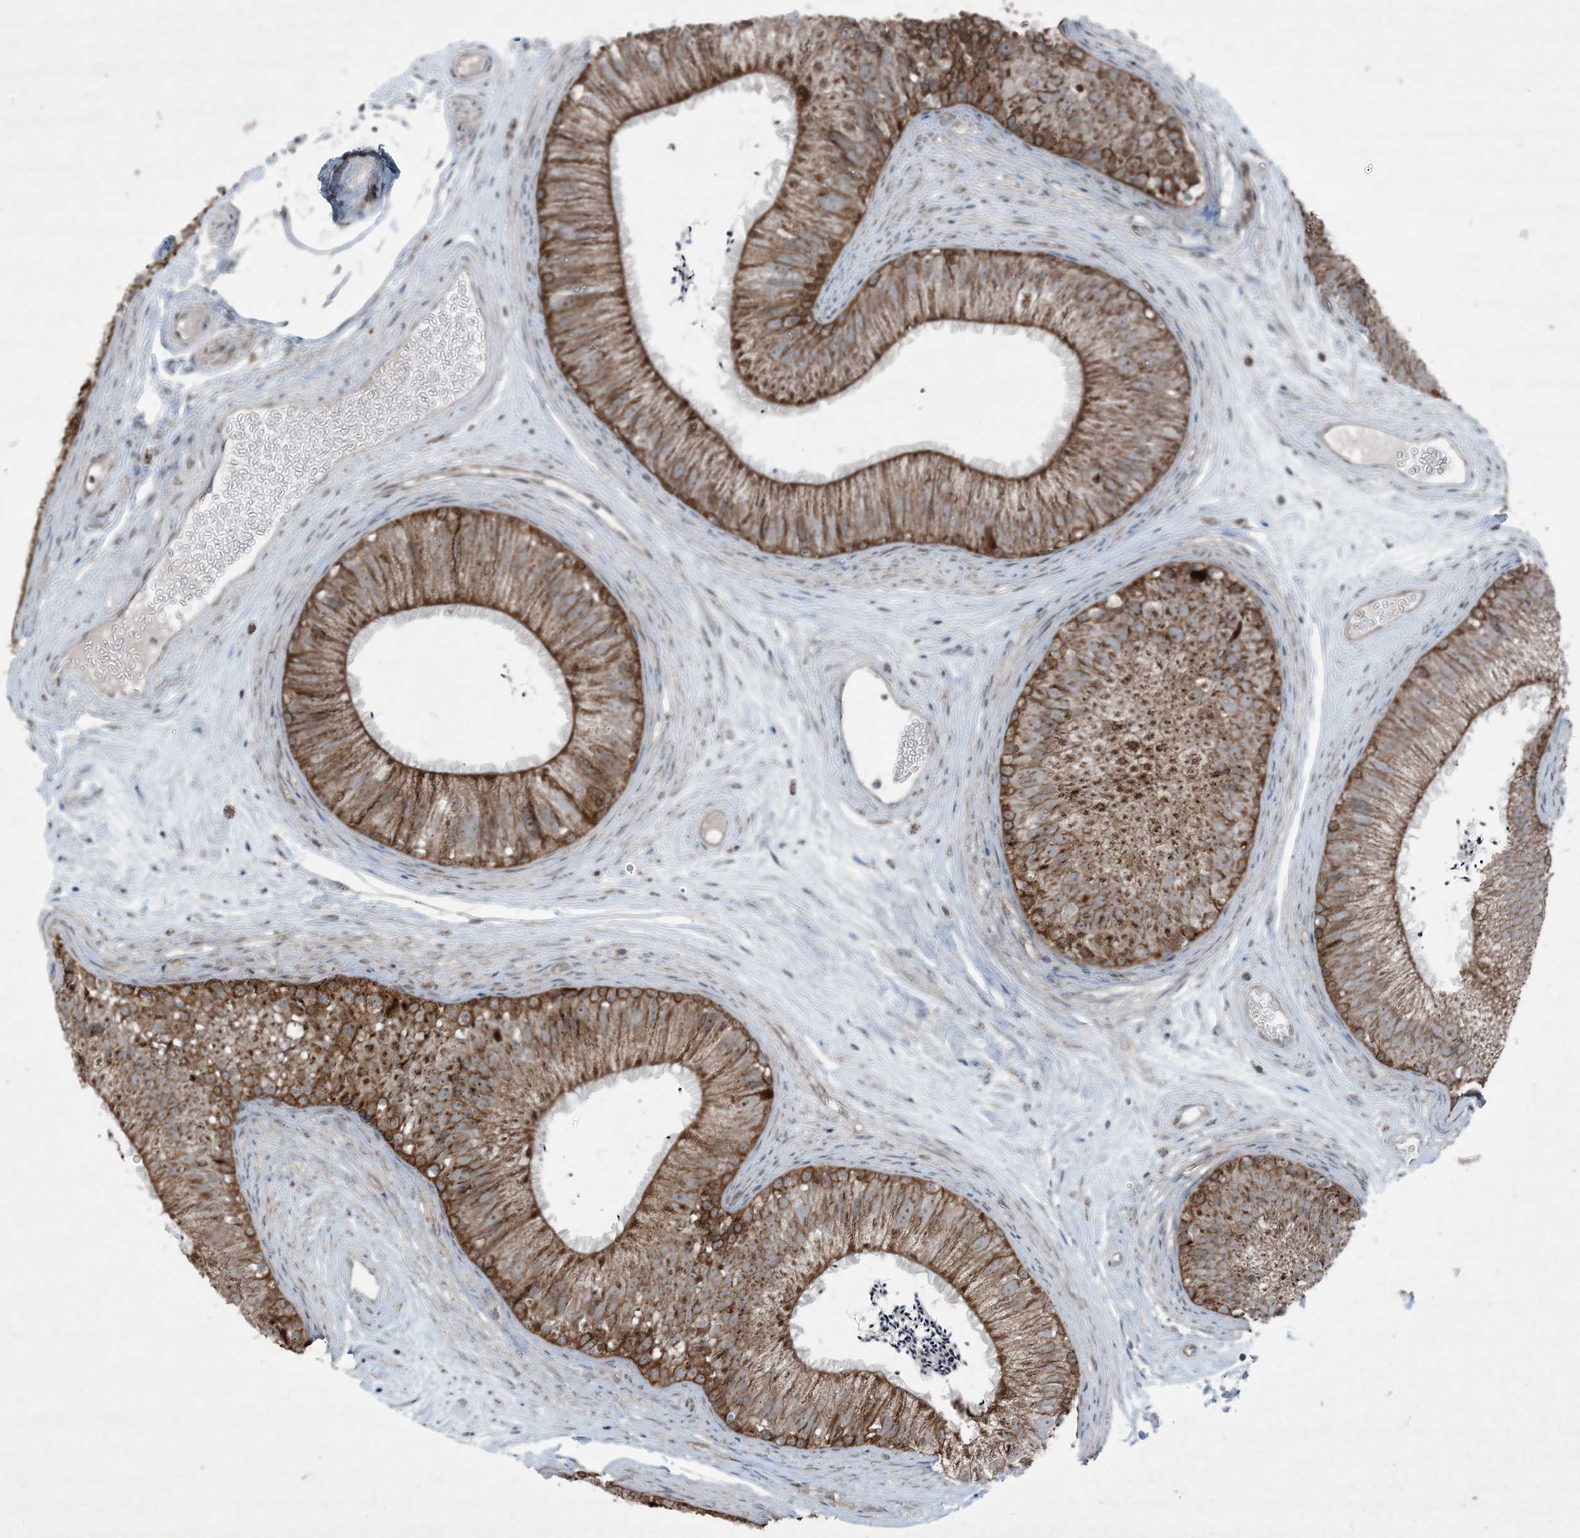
{"staining": {"intensity": "strong", "quantity": "25%-75%", "location": "cytoplasmic/membranous"}, "tissue": "epididymis", "cell_type": "Glandular cells", "image_type": "normal", "snomed": [{"axis": "morphology", "description": "Normal tissue, NOS"}, {"axis": "topography", "description": "Epididymis"}], "caption": "Immunohistochemical staining of unremarkable epididymis demonstrates strong cytoplasmic/membranous protein expression in approximately 25%-75% of glandular cells.", "gene": "PC", "patient": {"sex": "male", "age": 77}}